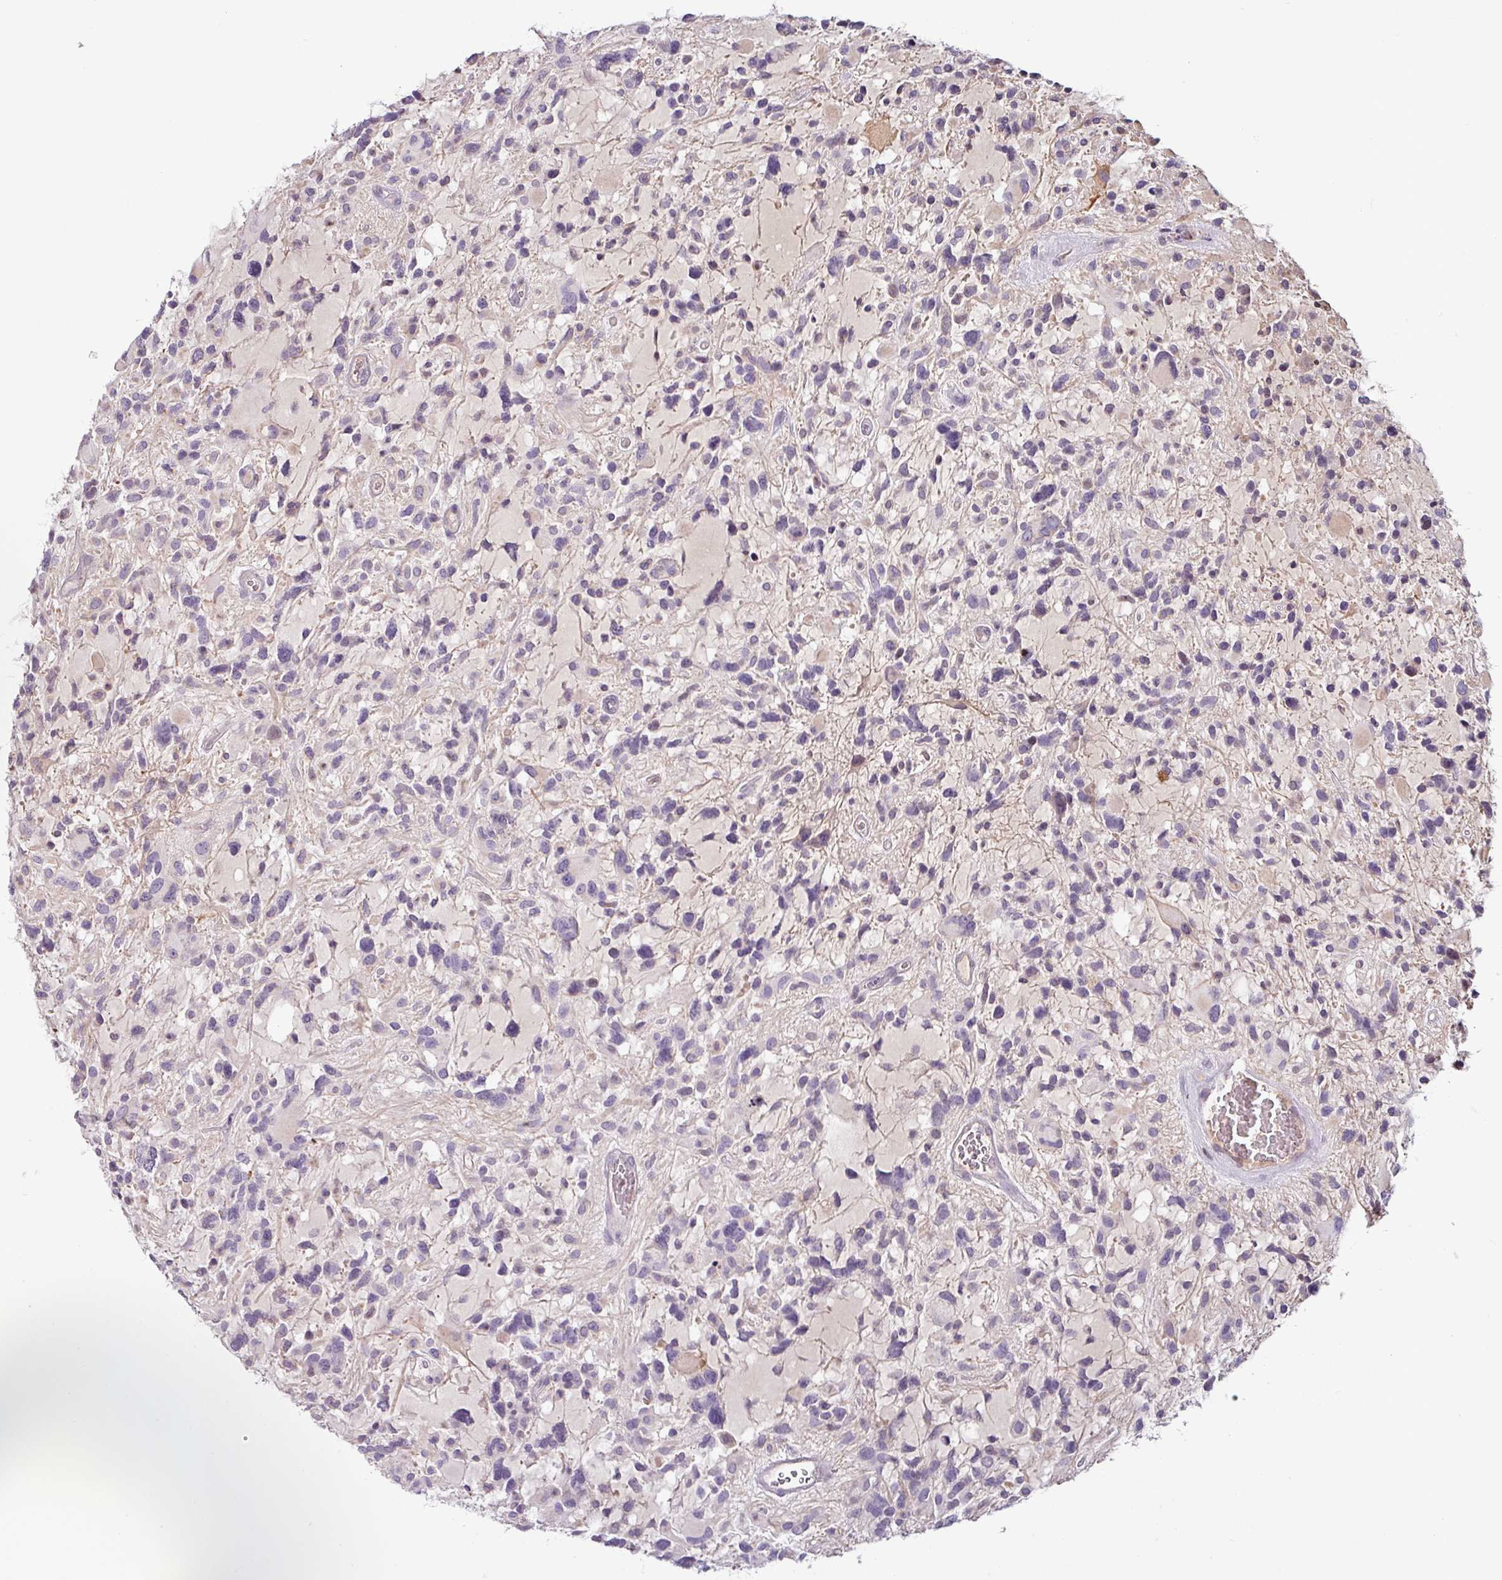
{"staining": {"intensity": "negative", "quantity": "none", "location": "none"}, "tissue": "glioma", "cell_type": "Tumor cells", "image_type": "cancer", "snomed": [{"axis": "morphology", "description": "Glioma, malignant, High grade"}, {"axis": "topography", "description": "Brain"}], "caption": "Glioma stained for a protein using immunohistochemistry (IHC) shows no staining tumor cells.", "gene": "SLC5A10", "patient": {"sex": "female", "age": 11}}